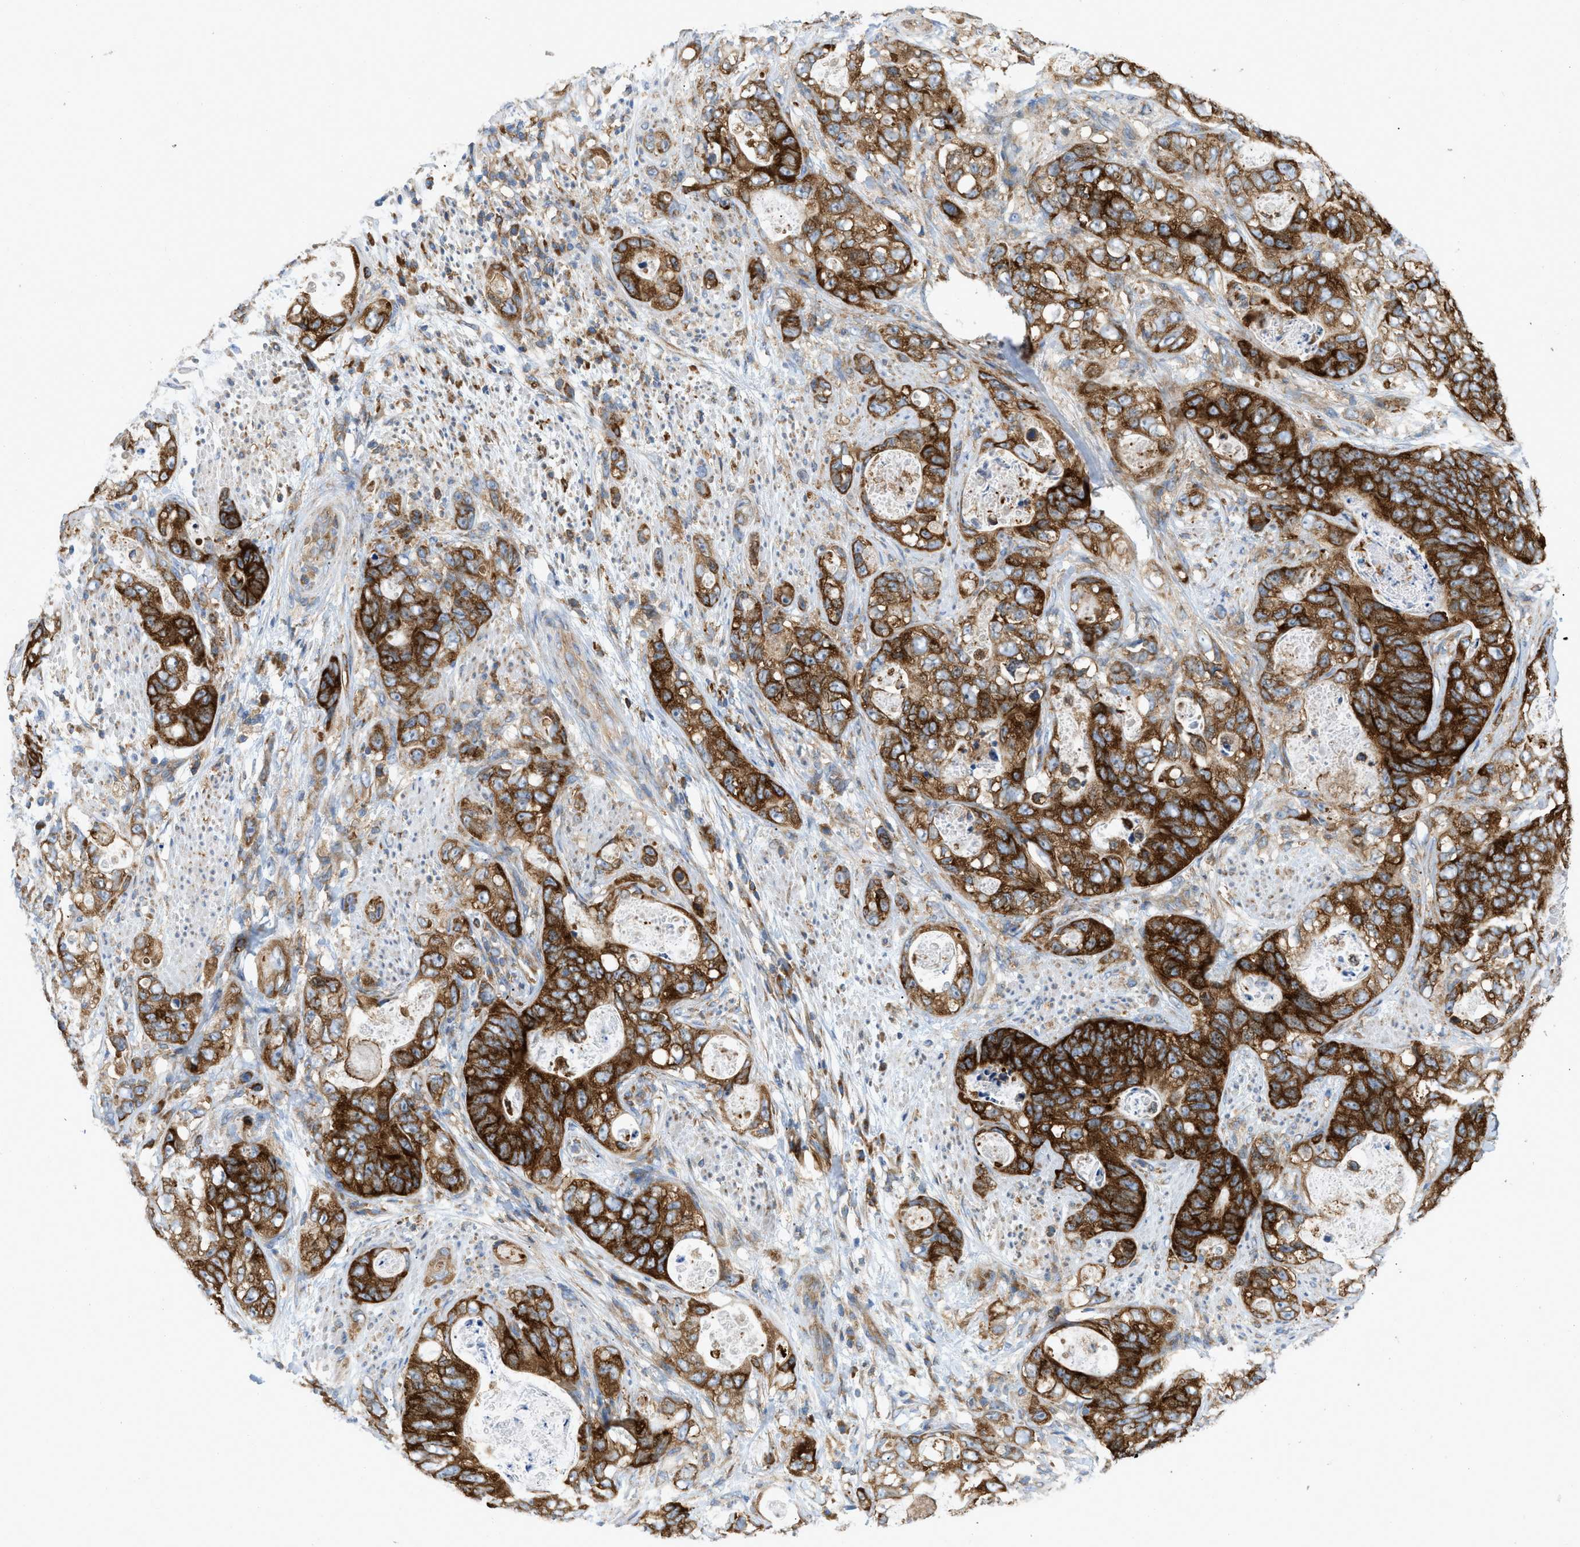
{"staining": {"intensity": "strong", "quantity": ">75%", "location": "cytoplasmic/membranous"}, "tissue": "stomach cancer", "cell_type": "Tumor cells", "image_type": "cancer", "snomed": [{"axis": "morphology", "description": "Adenocarcinoma, NOS"}, {"axis": "topography", "description": "Stomach"}], "caption": "Immunohistochemistry (IHC) (DAB (3,3'-diaminobenzidine)) staining of human stomach cancer (adenocarcinoma) demonstrates strong cytoplasmic/membranous protein expression in approximately >75% of tumor cells. Ihc stains the protein of interest in brown and the nuclei are stained blue.", "gene": "GPAT4", "patient": {"sex": "female", "age": 89}}